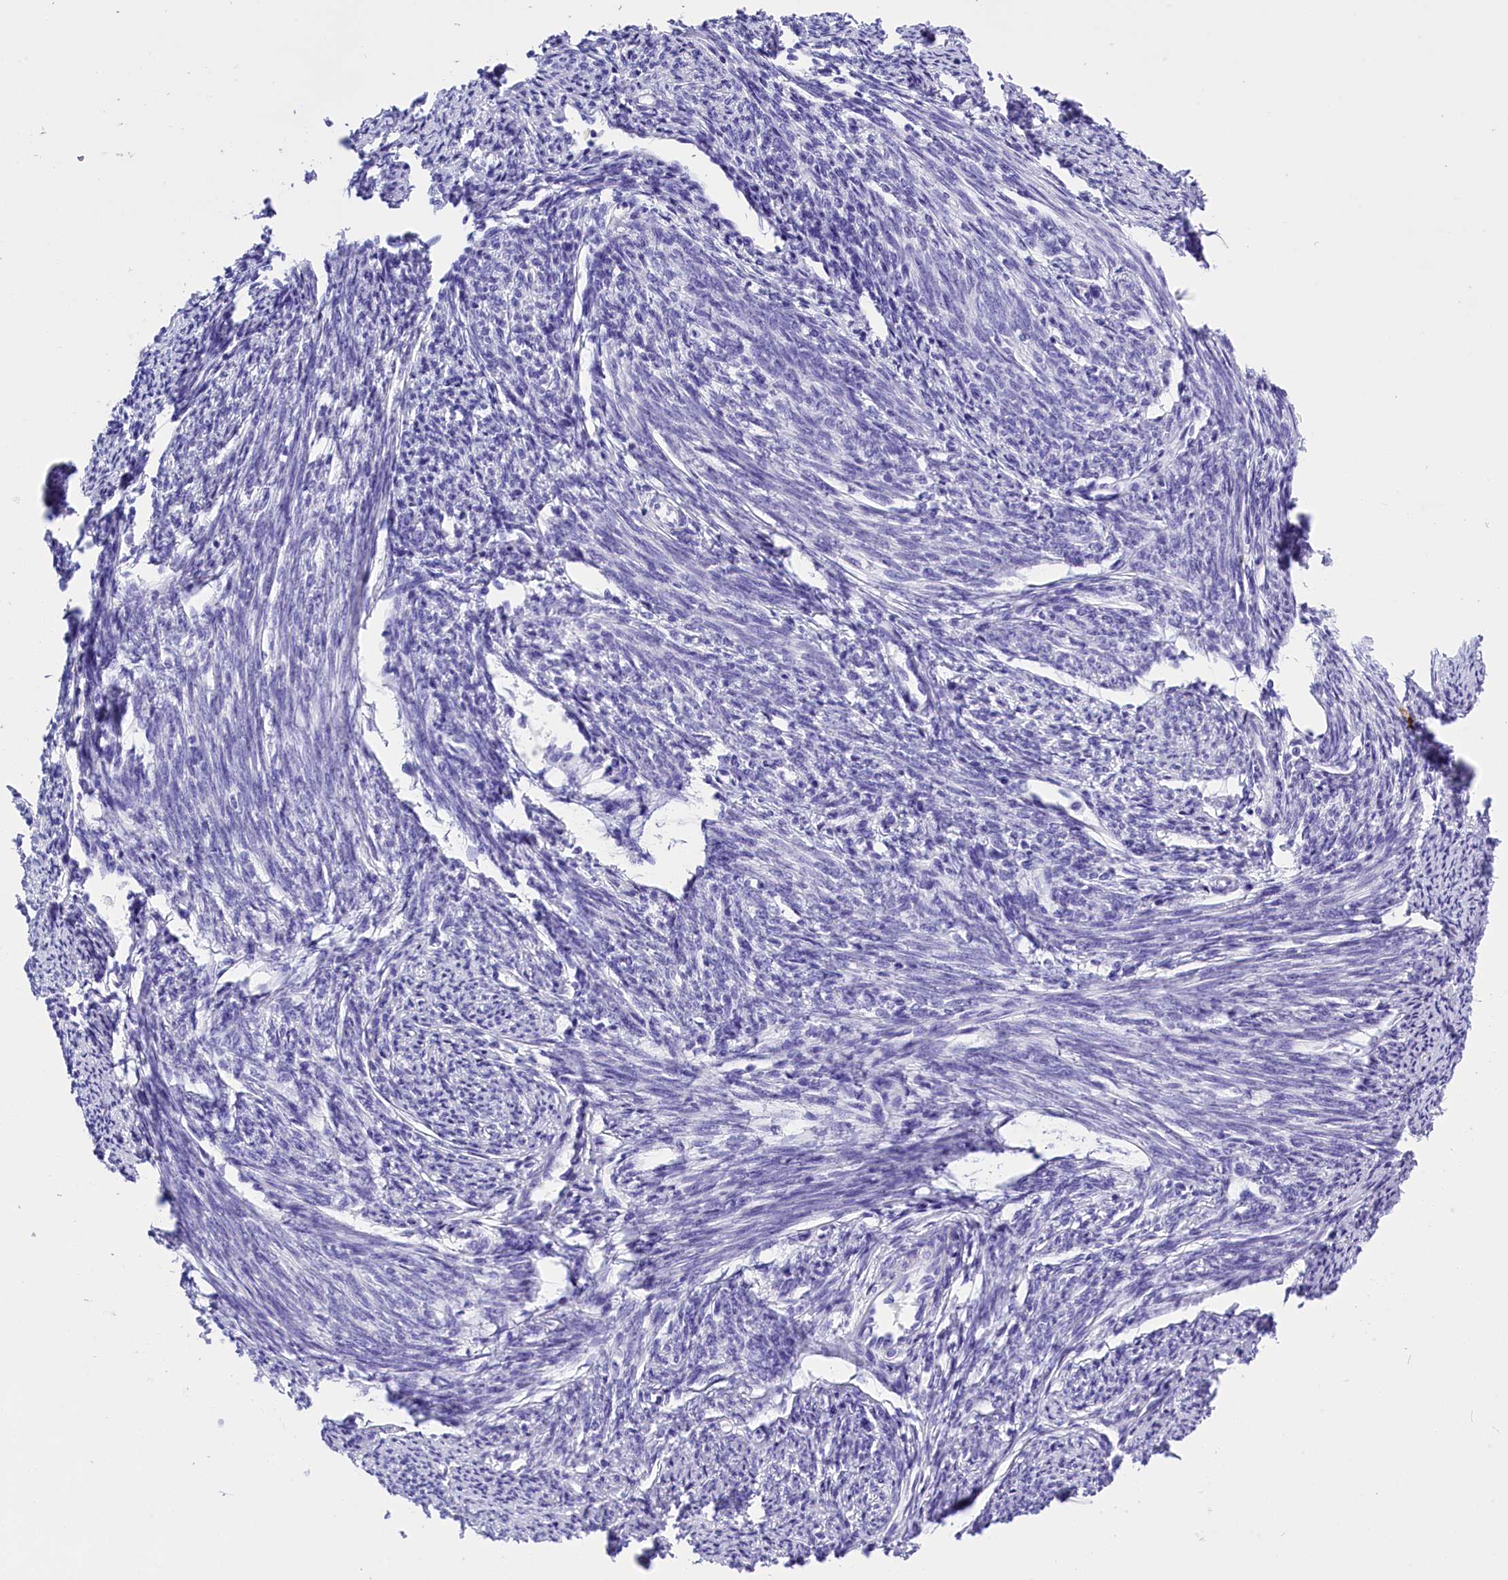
{"staining": {"intensity": "negative", "quantity": "none", "location": "none"}, "tissue": "smooth muscle", "cell_type": "Smooth muscle cells", "image_type": "normal", "snomed": [{"axis": "morphology", "description": "Normal tissue, NOS"}, {"axis": "topography", "description": "Smooth muscle"}, {"axis": "topography", "description": "Uterus"}], "caption": "The micrograph shows no significant staining in smooth muscle cells of smooth muscle.", "gene": "CLC", "patient": {"sex": "female", "age": 59}}